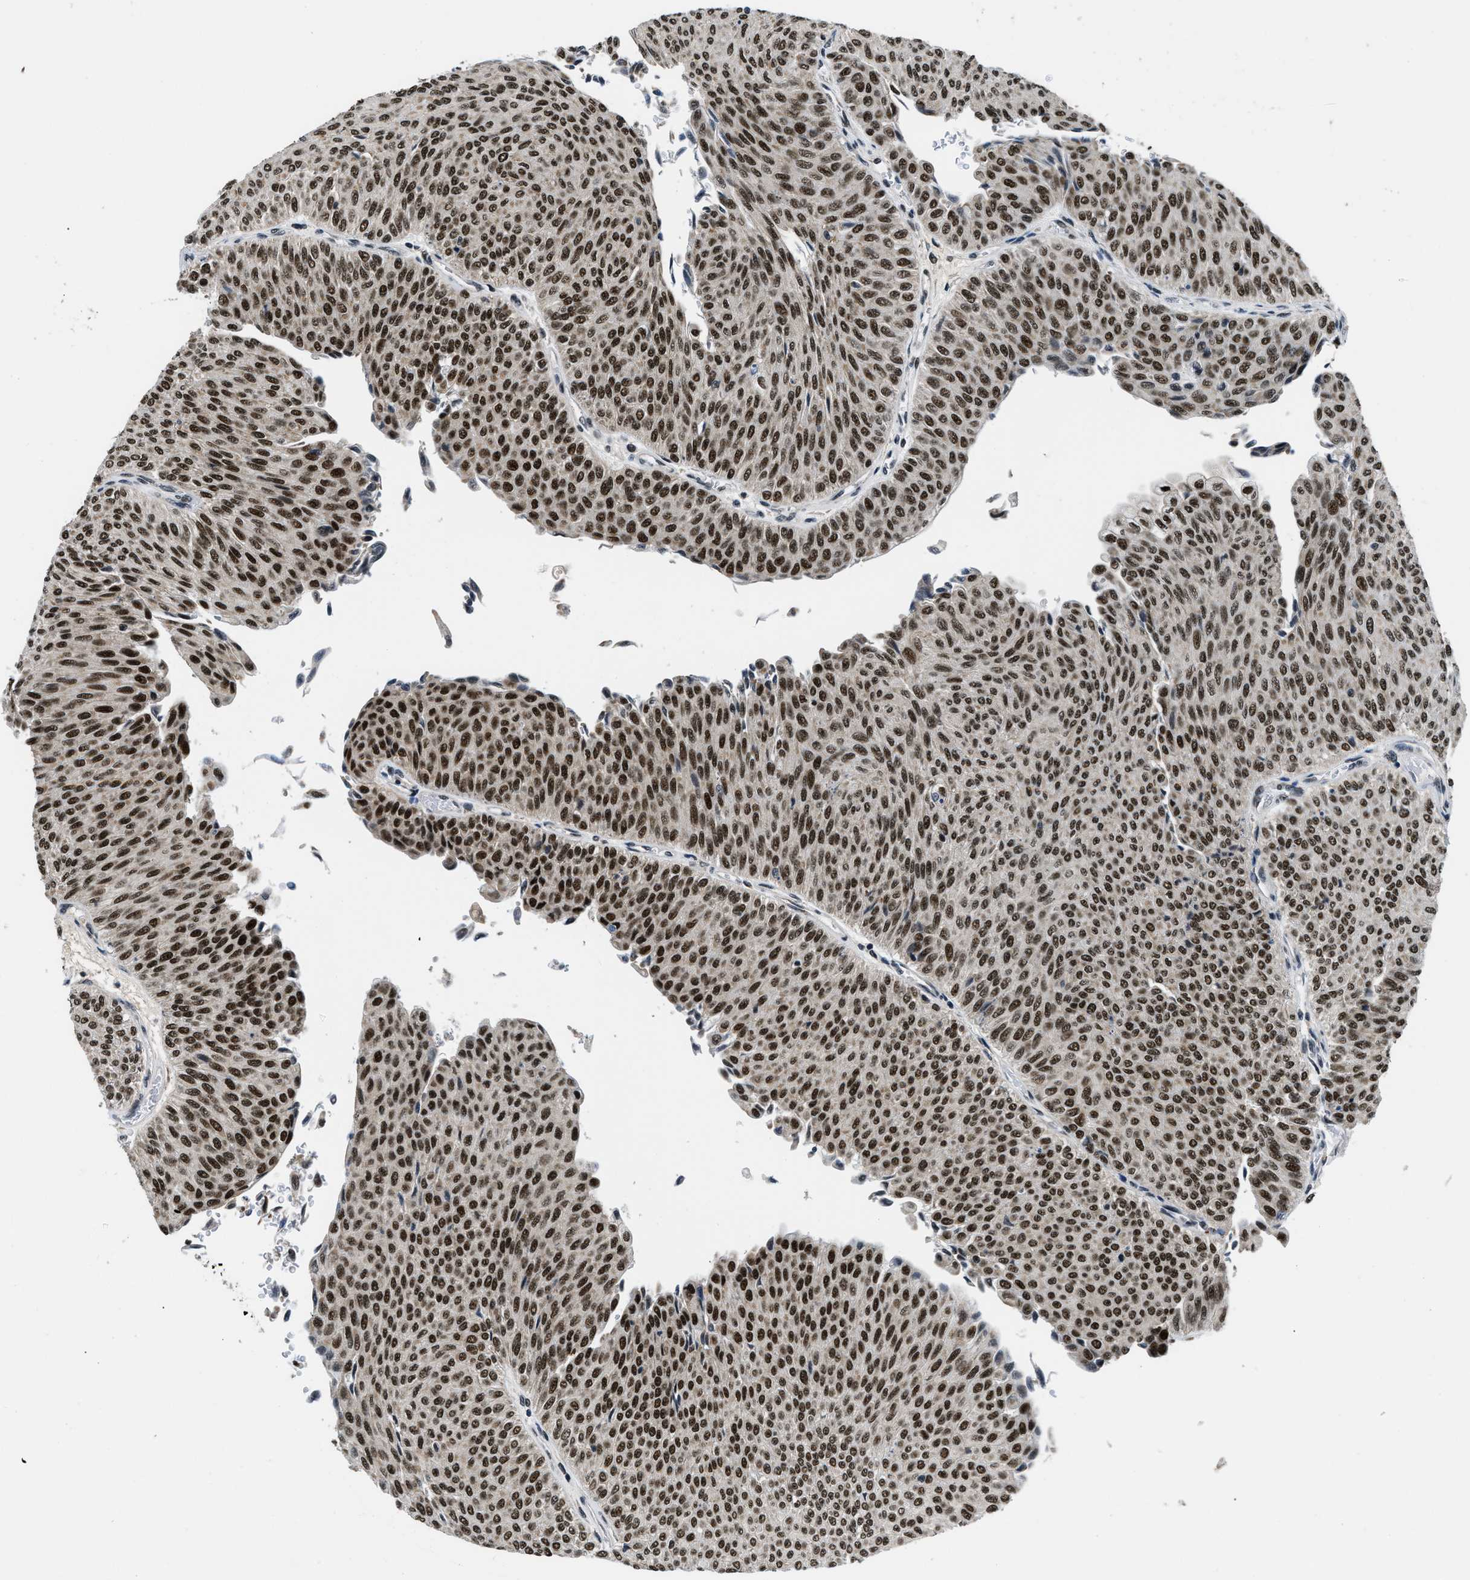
{"staining": {"intensity": "strong", "quantity": ">75%", "location": "nuclear"}, "tissue": "urothelial cancer", "cell_type": "Tumor cells", "image_type": "cancer", "snomed": [{"axis": "morphology", "description": "Urothelial carcinoma, Low grade"}, {"axis": "topography", "description": "Urinary bladder"}], "caption": "IHC staining of urothelial carcinoma (low-grade), which exhibits high levels of strong nuclear expression in approximately >75% of tumor cells indicating strong nuclear protein staining. The staining was performed using DAB (3,3'-diaminobenzidine) (brown) for protein detection and nuclei were counterstained in hematoxylin (blue).", "gene": "KDM3B", "patient": {"sex": "male", "age": 78}}